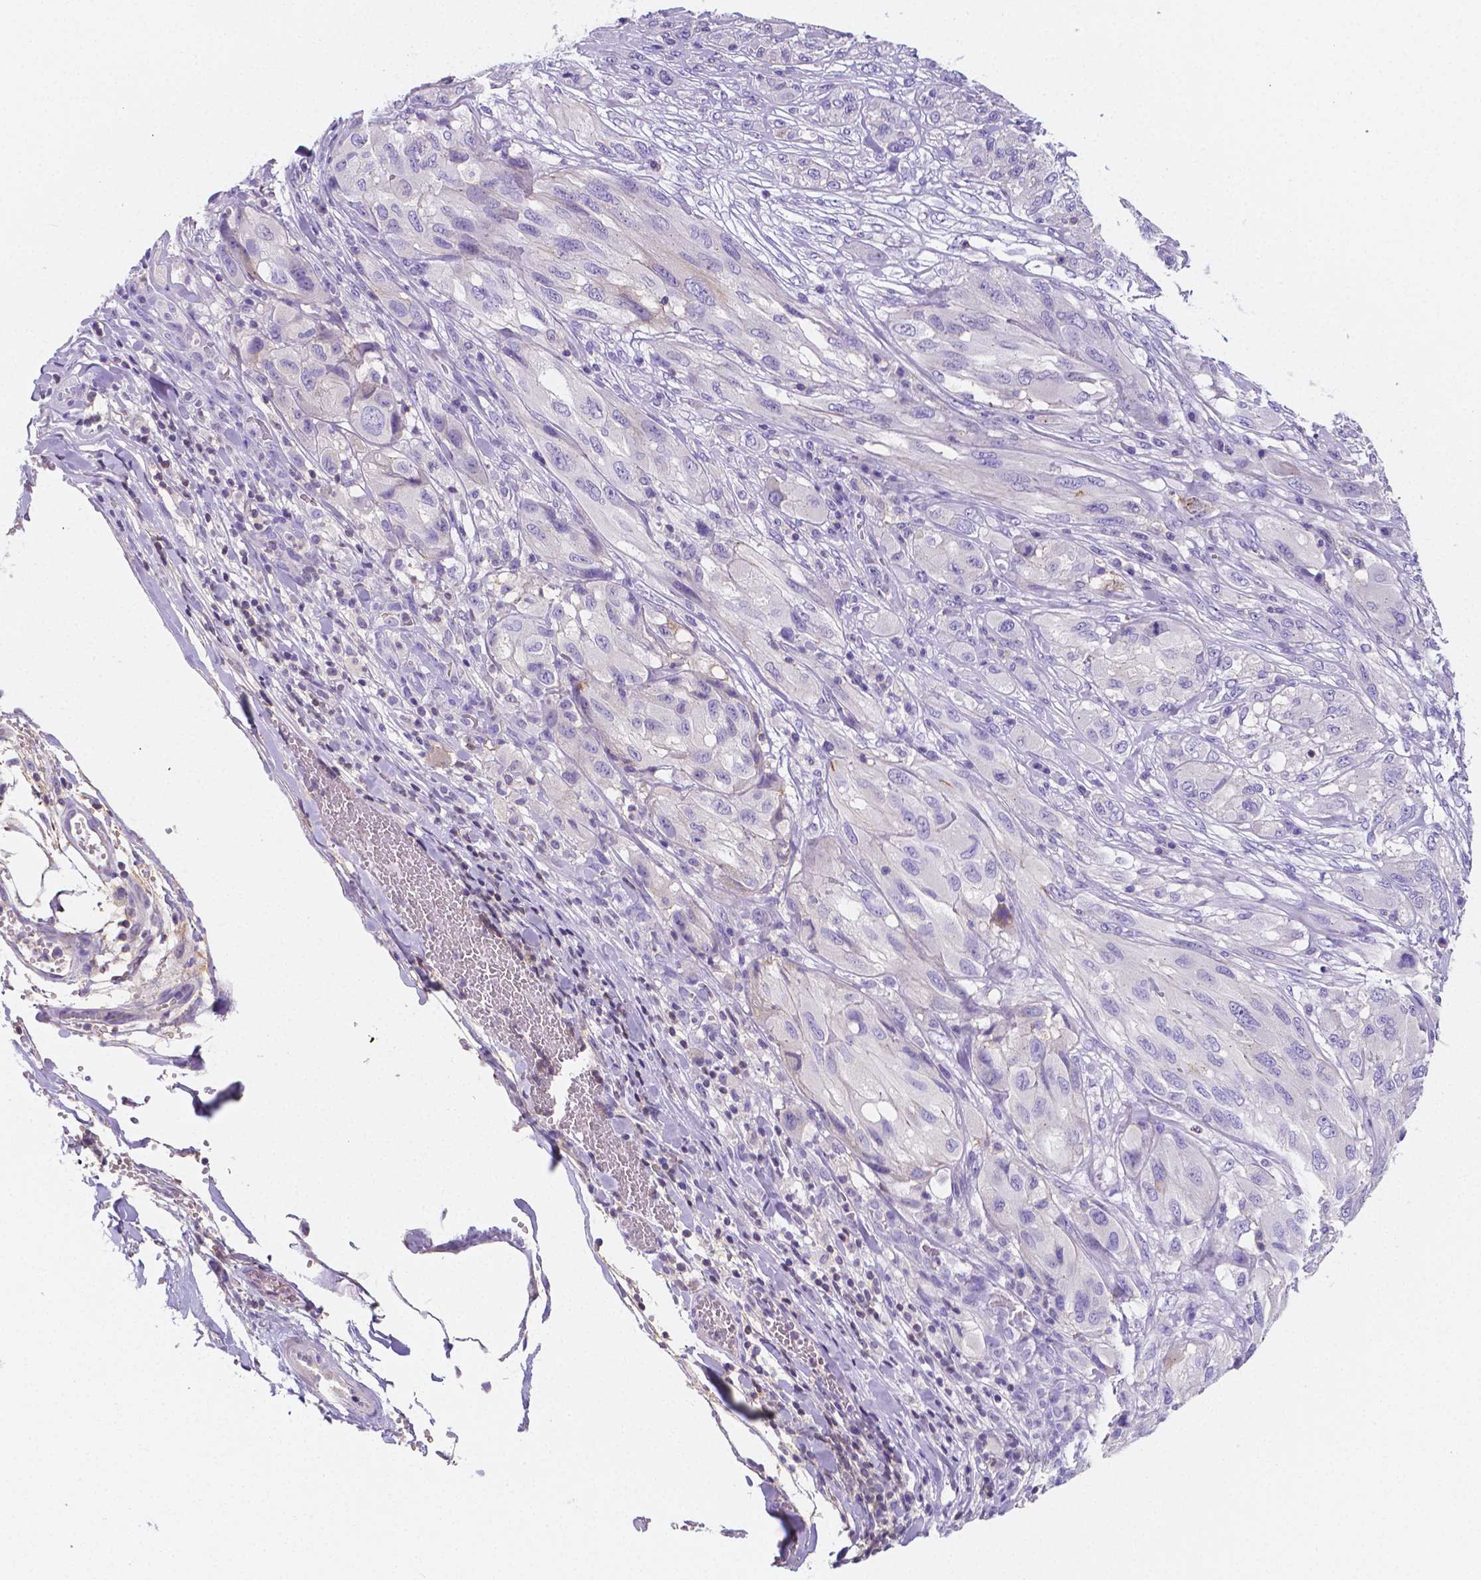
{"staining": {"intensity": "negative", "quantity": "none", "location": "none"}, "tissue": "melanoma", "cell_type": "Tumor cells", "image_type": "cancer", "snomed": [{"axis": "morphology", "description": "Malignant melanoma, NOS"}, {"axis": "topography", "description": "Skin"}], "caption": "Immunohistochemistry of malignant melanoma demonstrates no expression in tumor cells. (Stains: DAB (3,3'-diaminobenzidine) immunohistochemistry (IHC) with hematoxylin counter stain, Microscopy: brightfield microscopy at high magnification).", "gene": "GABRD", "patient": {"sex": "female", "age": 91}}